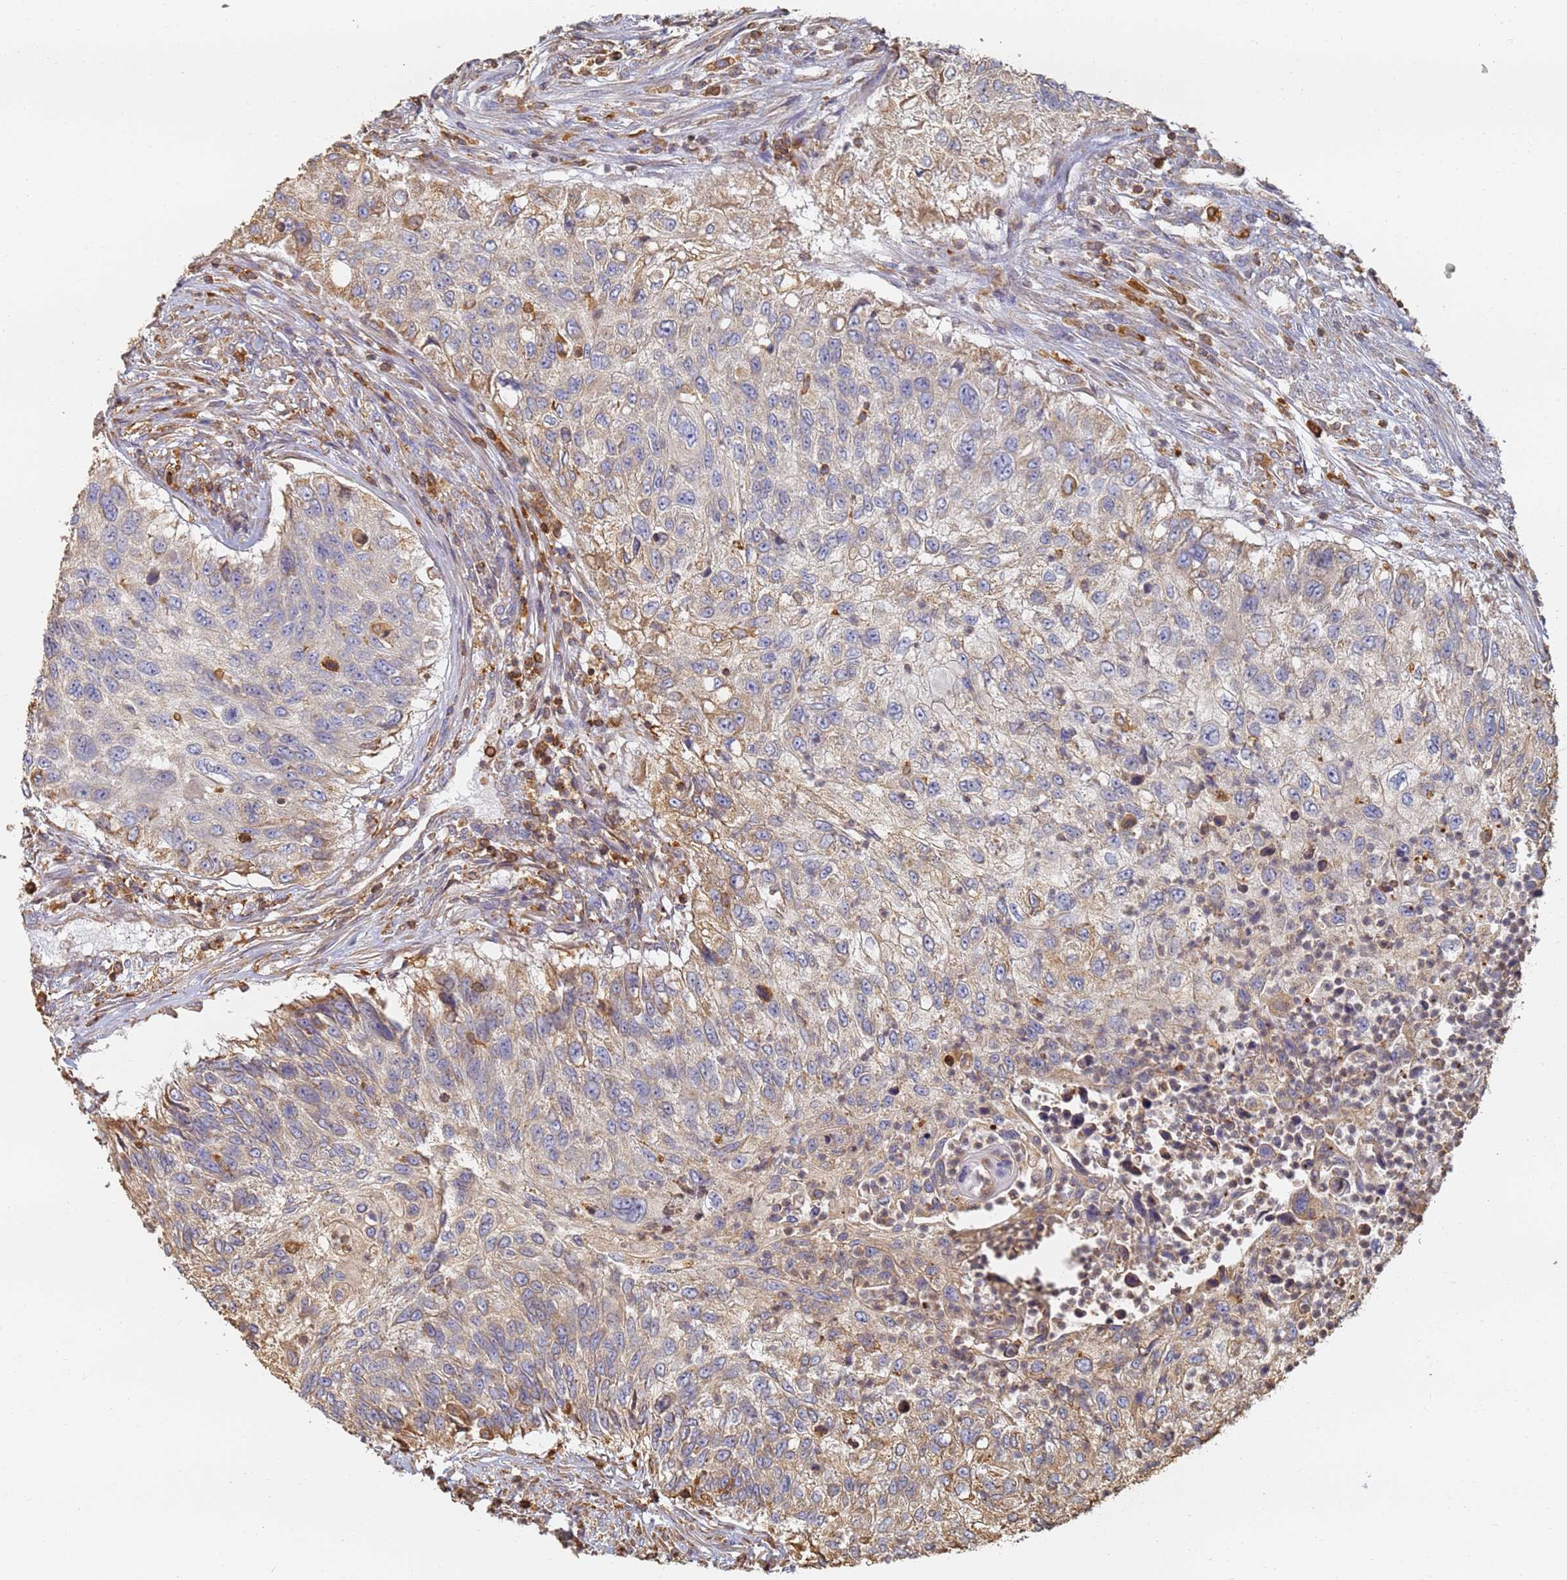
{"staining": {"intensity": "weak", "quantity": "25%-75%", "location": "cytoplasmic/membranous"}, "tissue": "urothelial cancer", "cell_type": "Tumor cells", "image_type": "cancer", "snomed": [{"axis": "morphology", "description": "Urothelial carcinoma, High grade"}, {"axis": "topography", "description": "Urinary bladder"}], "caption": "High-magnification brightfield microscopy of urothelial cancer stained with DAB (brown) and counterstained with hematoxylin (blue). tumor cells exhibit weak cytoplasmic/membranous expression is present in approximately25%-75% of cells.", "gene": "BIN2", "patient": {"sex": "female", "age": 60}}